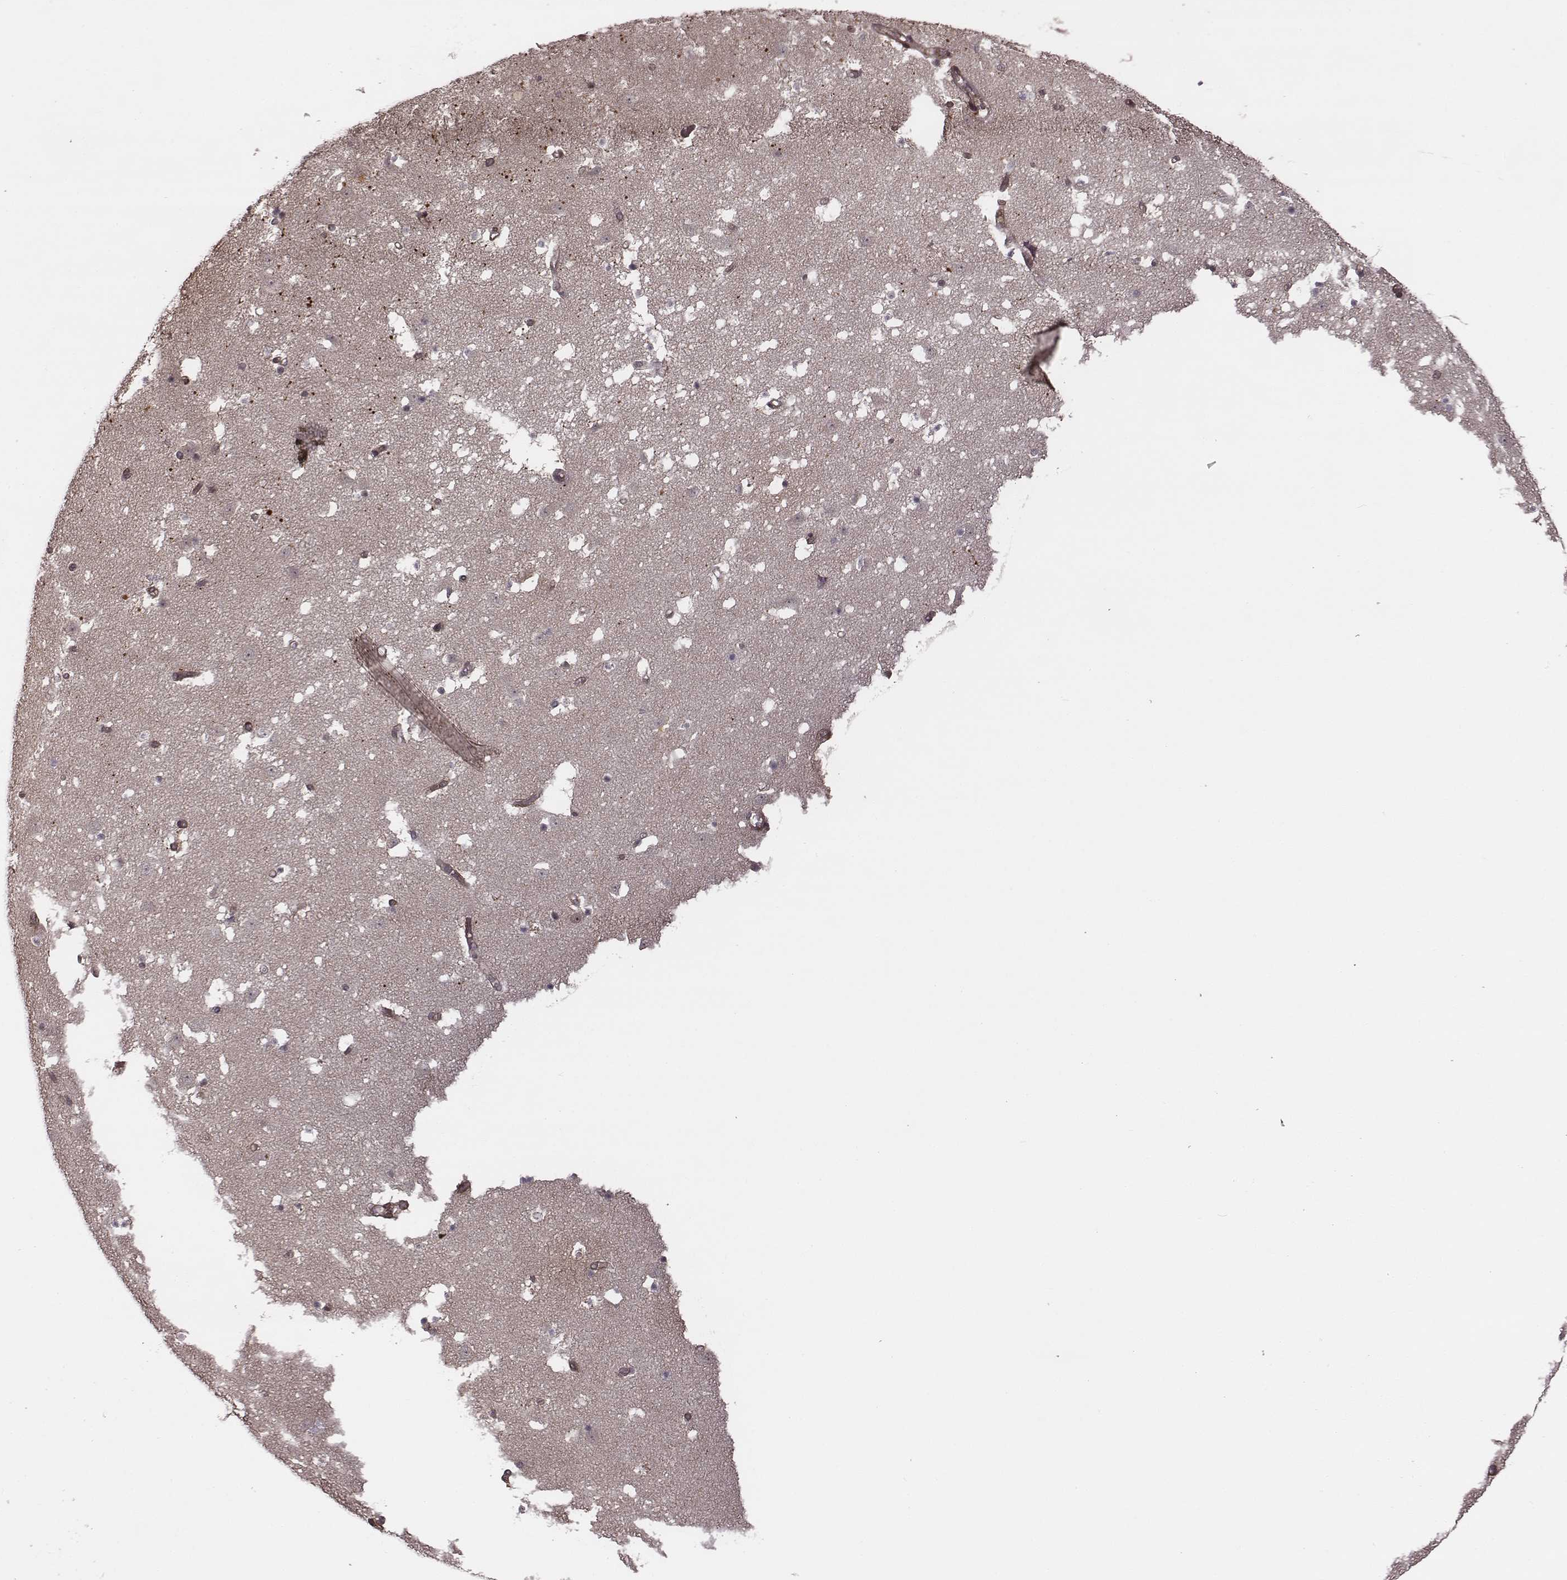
{"staining": {"intensity": "moderate", "quantity": "<25%", "location": "nuclear"}, "tissue": "caudate", "cell_type": "Glial cells", "image_type": "normal", "snomed": [{"axis": "morphology", "description": "Normal tissue, NOS"}, {"axis": "topography", "description": "Lateral ventricle wall"}], "caption": "Immunohistochemical staining of benign human caudate demonstrates moderate nuclear protein positivity in about <25% of glial cells.", "gene": "RPL3", "patient": {"sex": "female", "age": 42}}